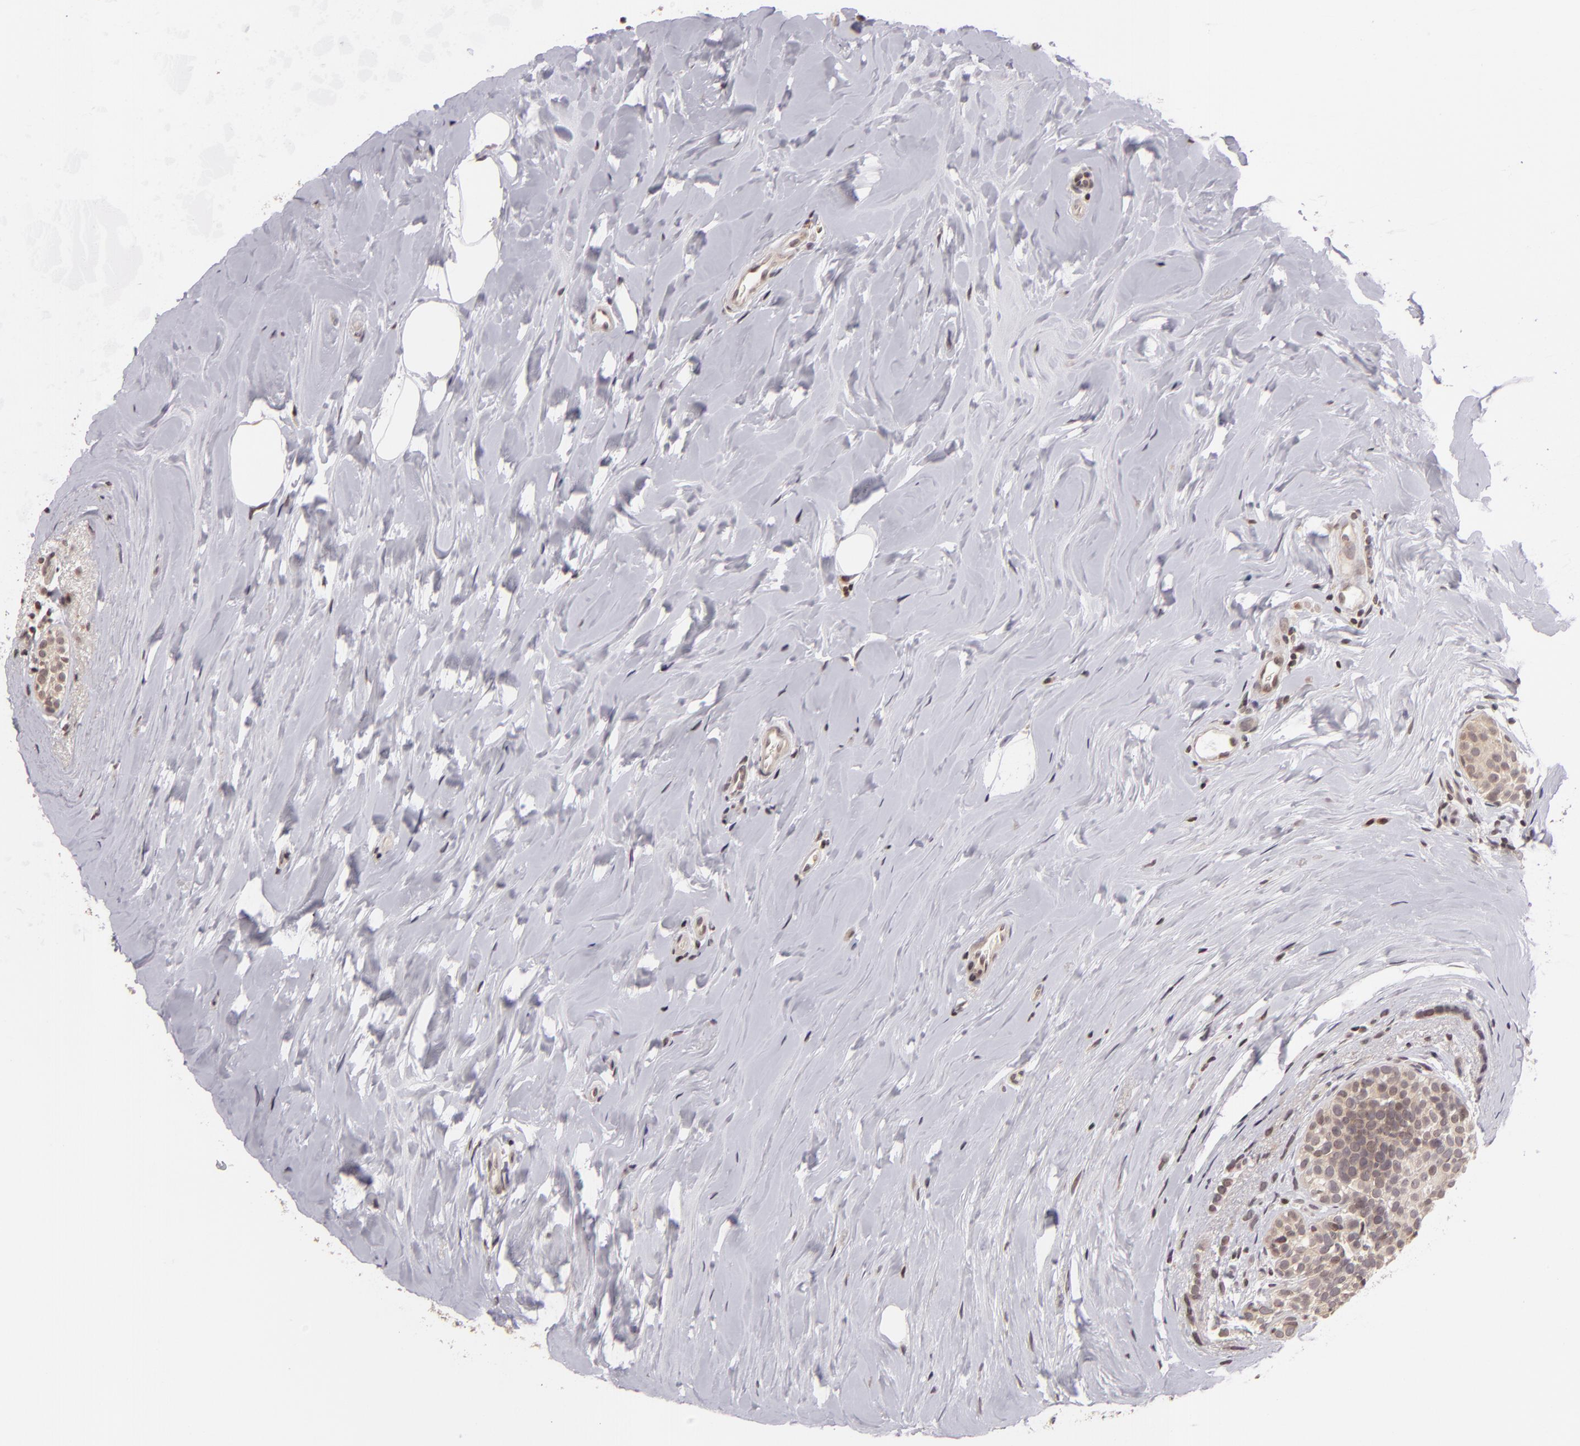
{"staining": {"intensity": "weak", "quantity": "25%-75%", "location": "nuclear"}, "tissue": "breast cancer", "cell_type": "Tumor cells", "image_type": "cancer", "snomed": [{"axis": "morphology", "description": "Lobular carcinoma"}, {"axis": "topography", "description": "Breast"}], "caption": "Breast lobular carcinoma tissue exhibits weak nuclear staining in about 25%-75% of tumor cells Using DAB (3,3'-diaminobenzidine) (brown) and hematoxylin (blue) stains, captured at high magnification using brightfield microscopy.", "gene": "AKAP6", "patient": {"sex": "female", "age": 64}}